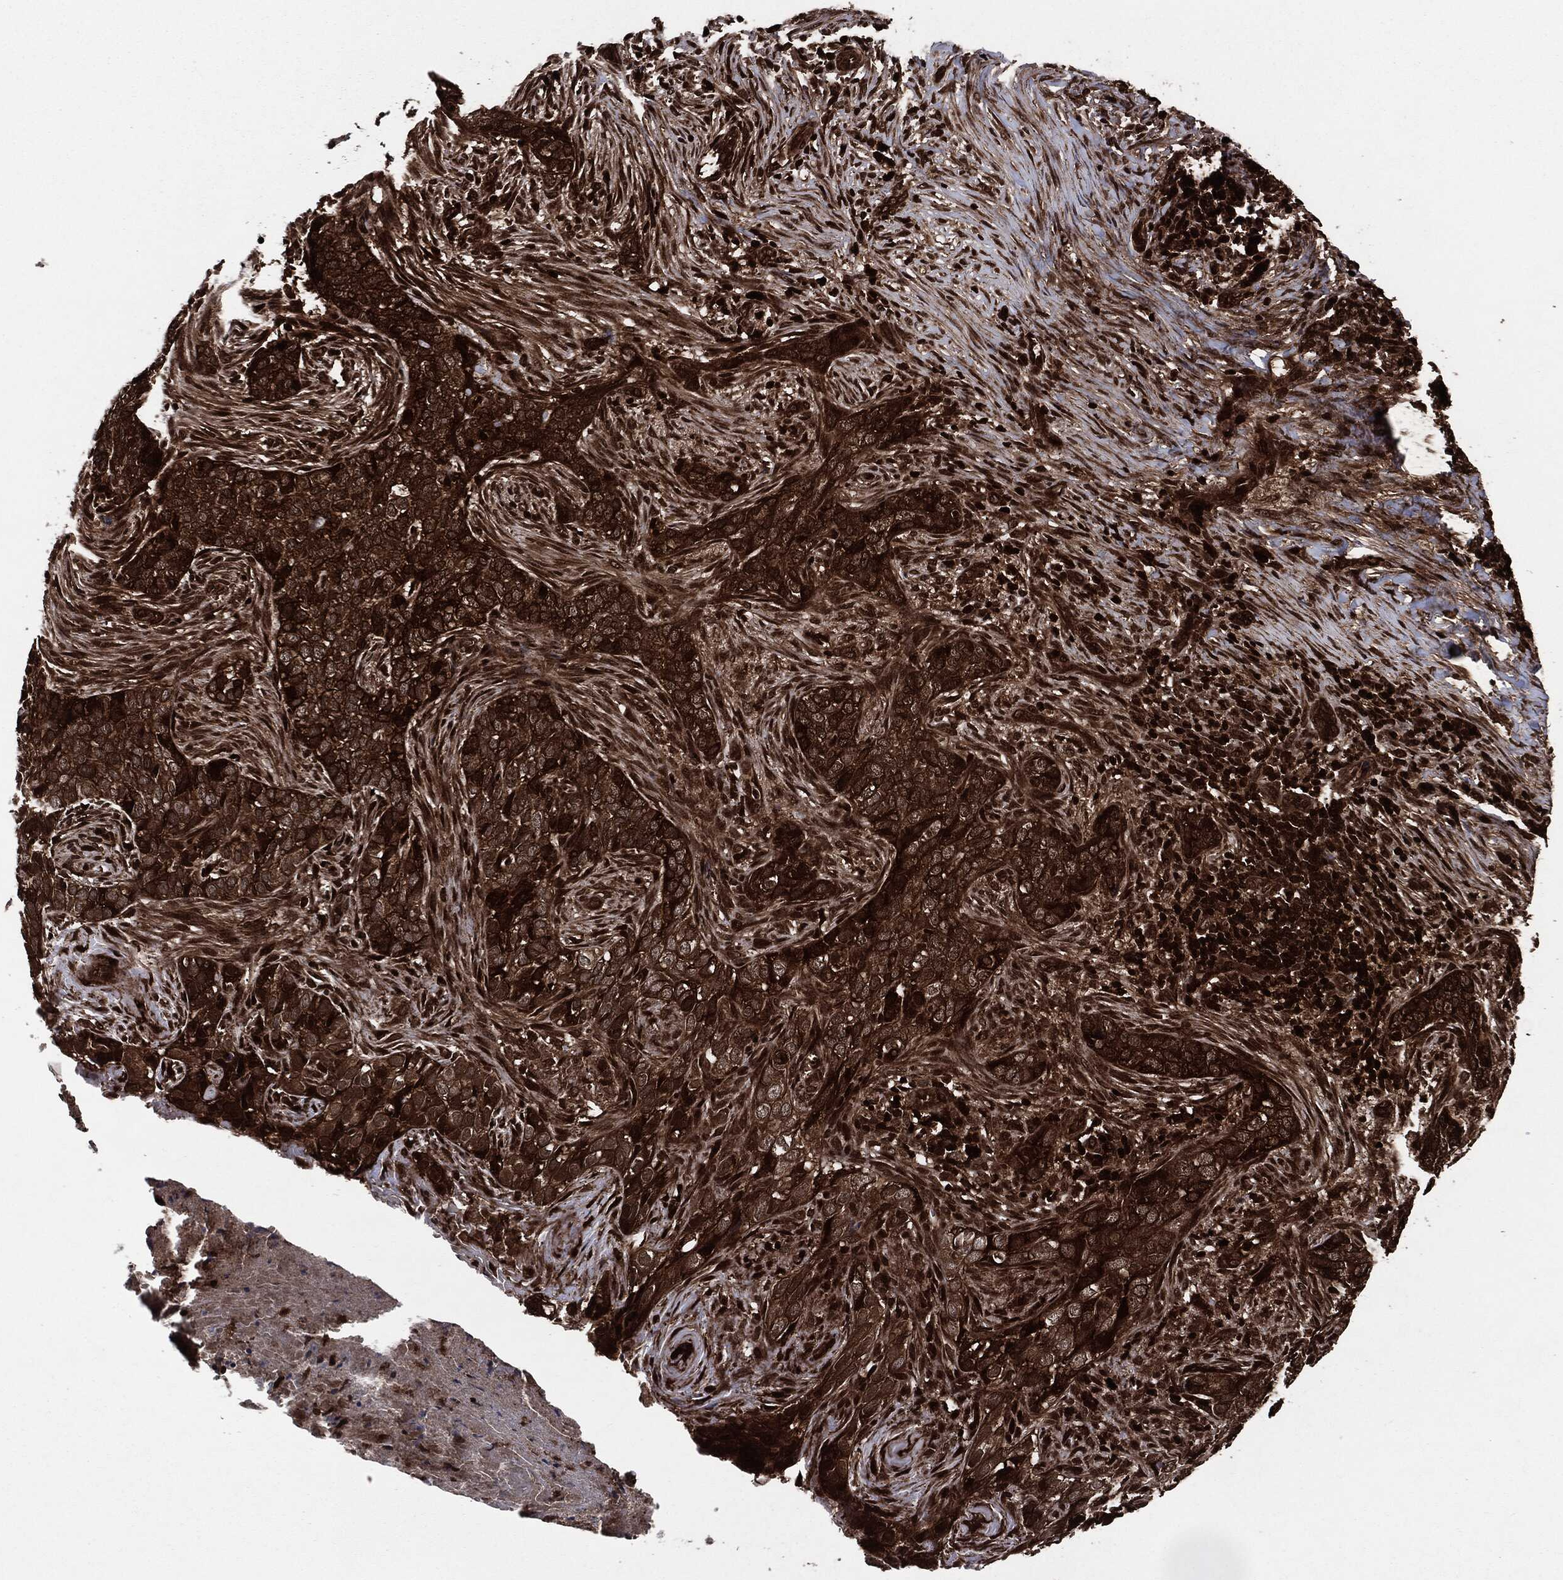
{"staining": {"intensity": "strong", "quantity": ">75%", "location": "cytoplasmic/membranous"}, "tissue": "skin cancer", "cell_type": "Tumor cells", "image_type": "cancer", "snomed": [{"axis": "morphology", "description": "Squamous cell carcinoma, NOS"}, {"axis": "topography", "description": "Skin"}], "caption": "Immunohistochemistry (IHC) staining of squamous cell carcinoma (skin), which exhibits high levels of strong cytoplasmic/membranous expression in approximately >75% of tumor cells indicating strong cytoplasmic/membranous protein expression. The staining was performed using DAB (3,3'-diaminobenzidine) (brown) for protein detection and nuclei were counterstained in hematoxylin (blue).", "gene": "YWHAB", "patient": {"sex": "male", "age": 88}}